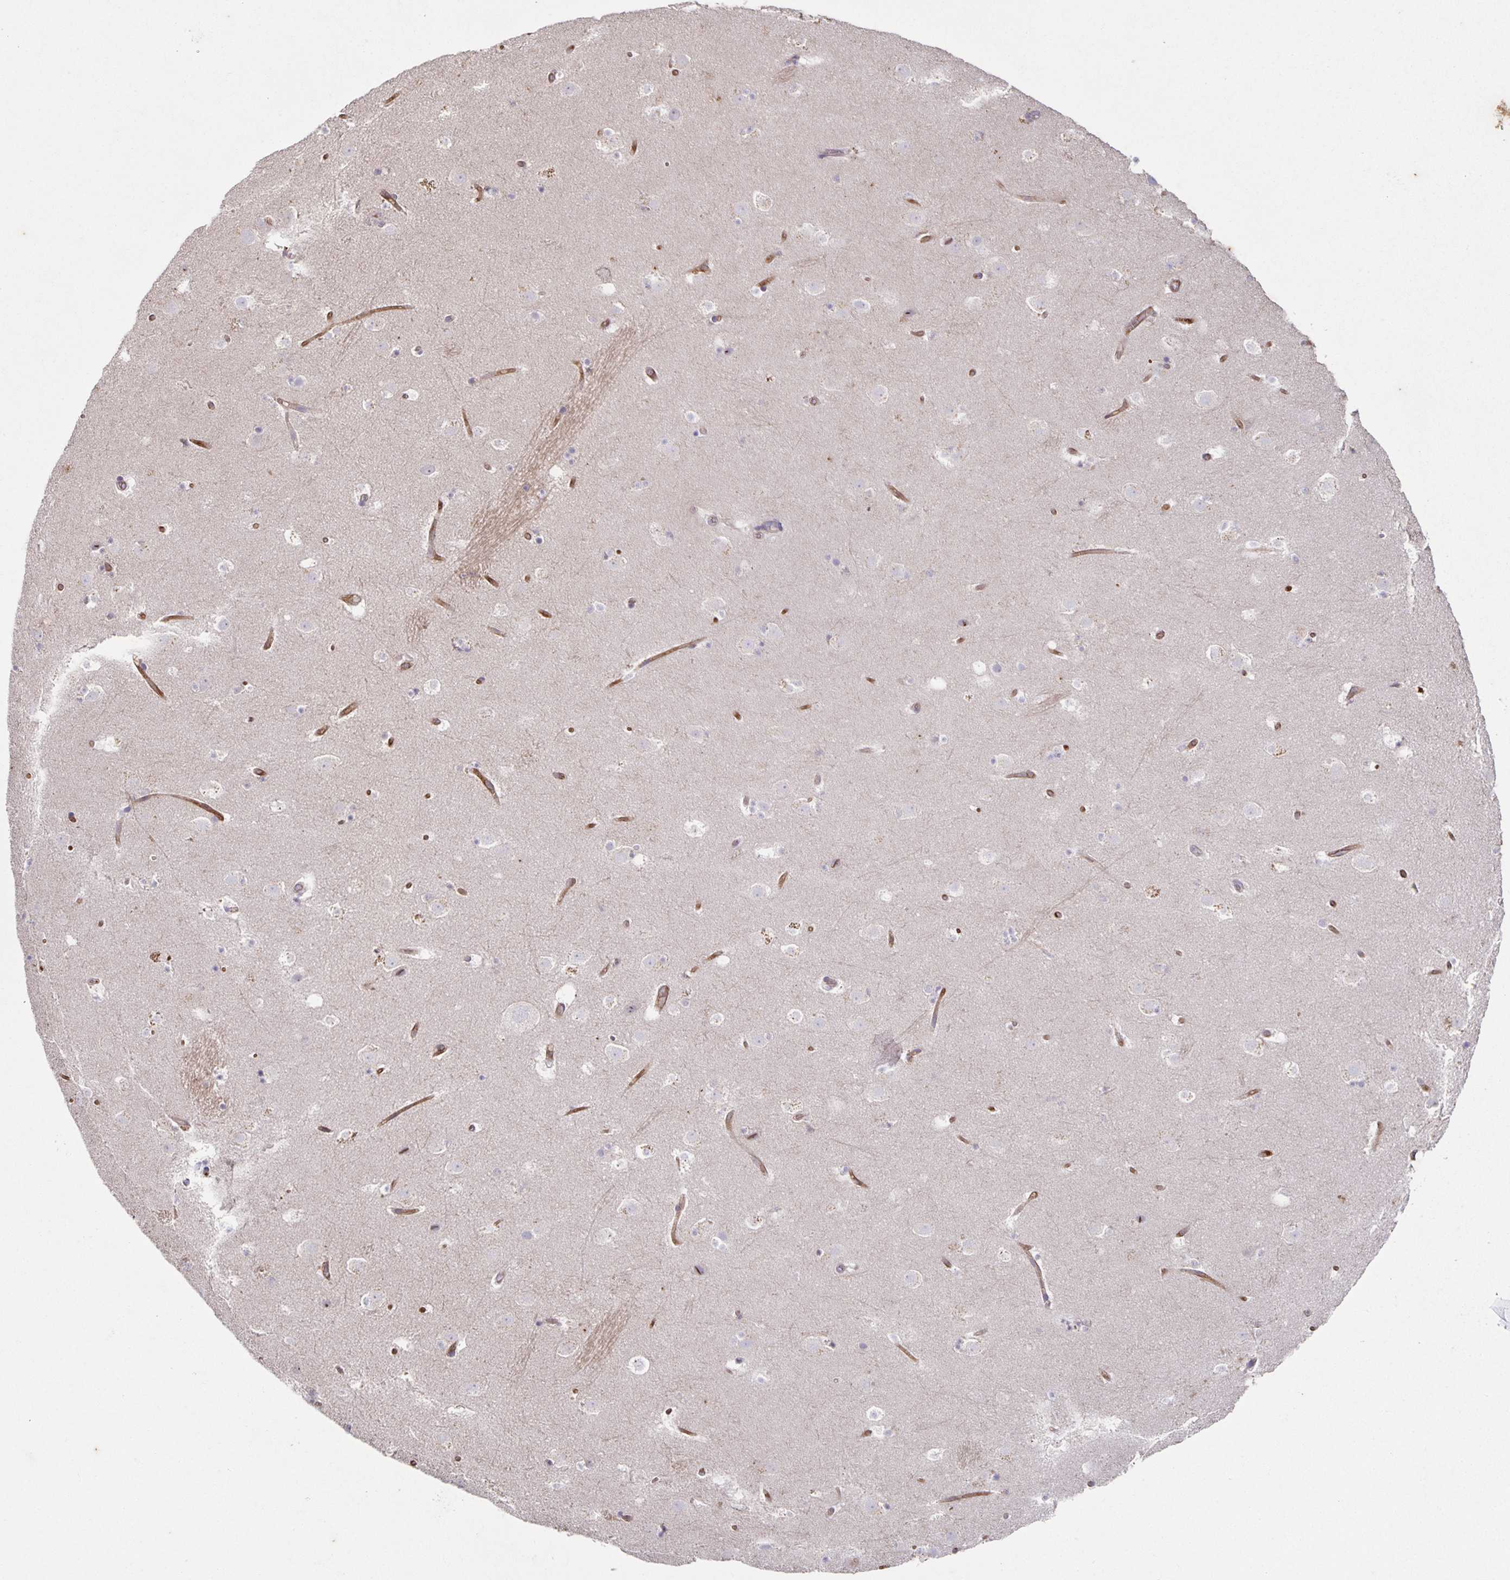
{"staining": {"intensity": "negative", "quantity": "none", "location": "none"}, "tissue": "caudate", "cell_type": "Glial cells", "image_type": "normal", "snomed": [{"axis": "morphology", "description": "Normal tissue, NOS"}, {"axis": "topography", "description": "Lateral ventricle wall"}], "caption": "Immunohistochemistry (IHC) photomicrograph of normal caudate stained for a protein (brown), which shows no staining in glial cells.", "gene": "ITGA2", "patient": {"sex": "male", "age": 37}}